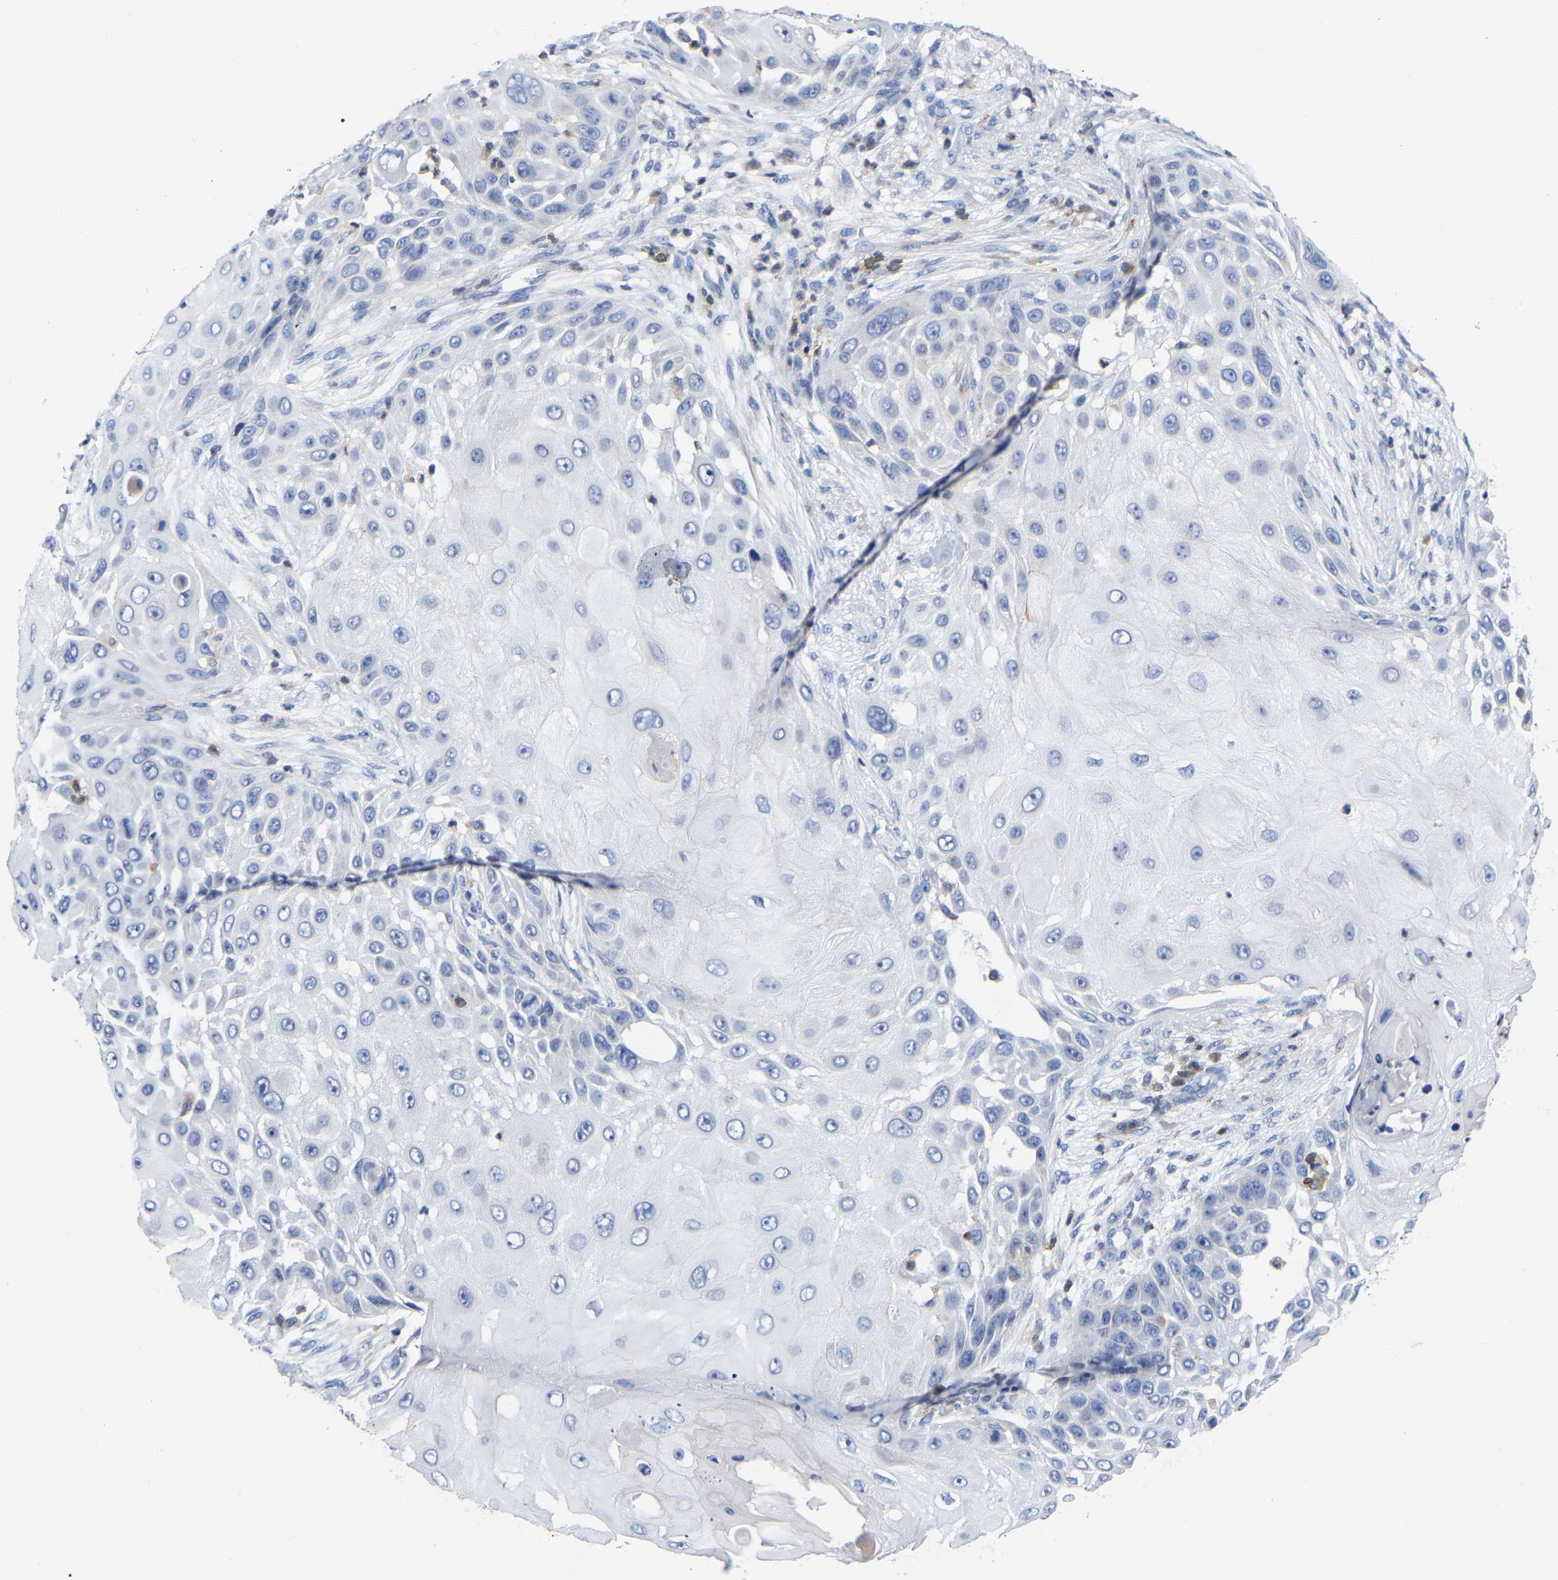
{"staining": {"intensity": "negative", "quantity": "none", "location": "none"}, "tissue": "skin cancer", "cell_type": "Tumor cells", "image_type": "cancer", "snomed": [{"axis": "morphology", "description": "Squamous cell carcinoma, NOS"}, {"axis": "topography", "description": "Skin"}], "caption": "This is a micrograph of immunohistochemistry staining of squamous cell carcinoma (skin), which shows no positivity in tumor cells.", "gene": "PTPN7", "patient": {"sex": "female", "age": 44}}